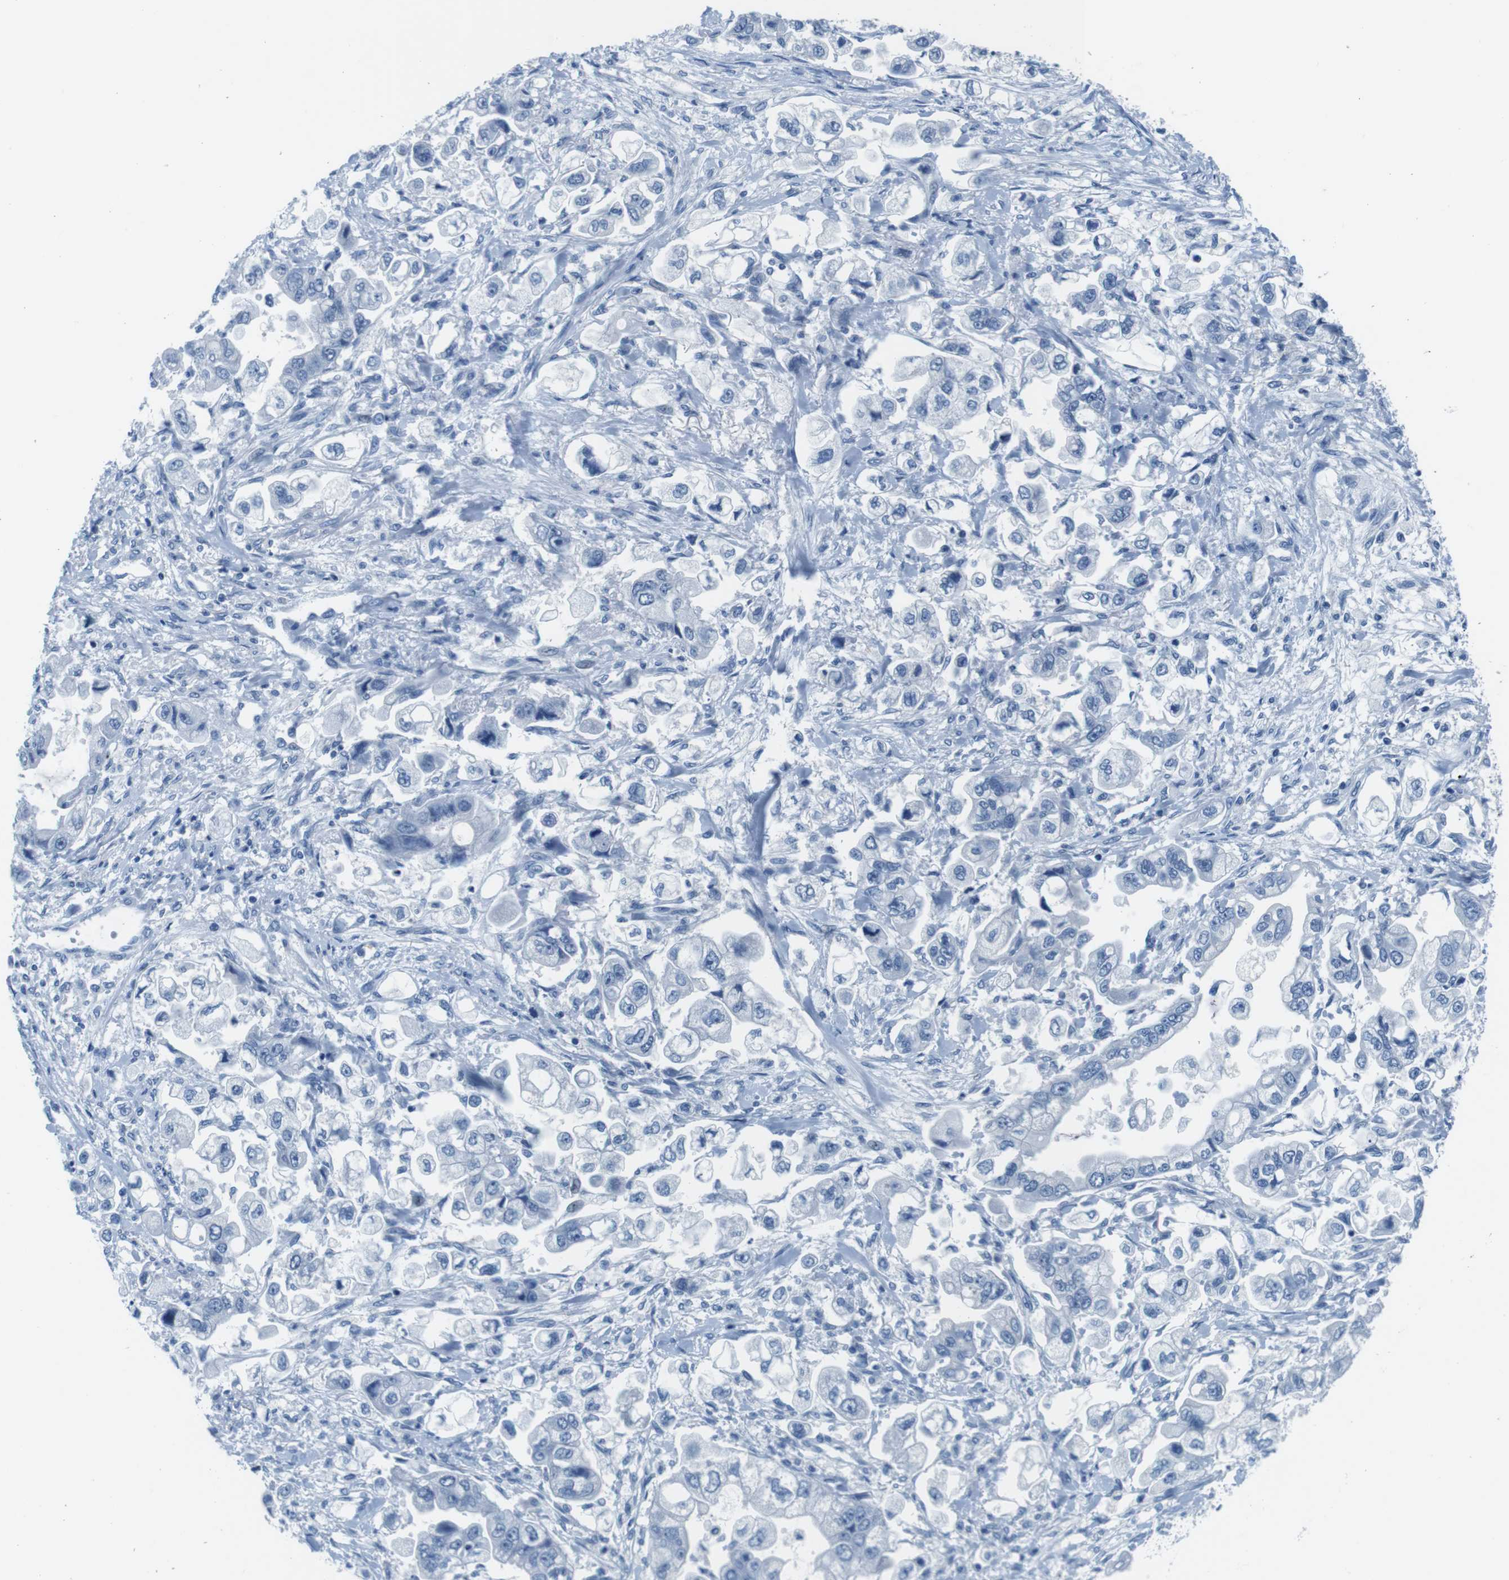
{"staining": {"intensity": "negative", "quantity": "none", "location": "none"}, "tissue": "stomach cancer", "cell_type": "Tumor cells", "image_type": "cancer", "snomed": [{"axis": "morphology", "description": "Normal tissue, NOS"}, {"axis": "morphology", "description": "Adenocarcinoma, NOS"}, {"axis": "topography", "description": "Stomach"}], "caption": "The IHC photomicrograph has no significant positivity in tumor cells of adenocarcinoma (stomach) tissue. Nuclei are stained in blue.", "gene": "IGHD", "patient": {"sex": "male", "age": 62}}